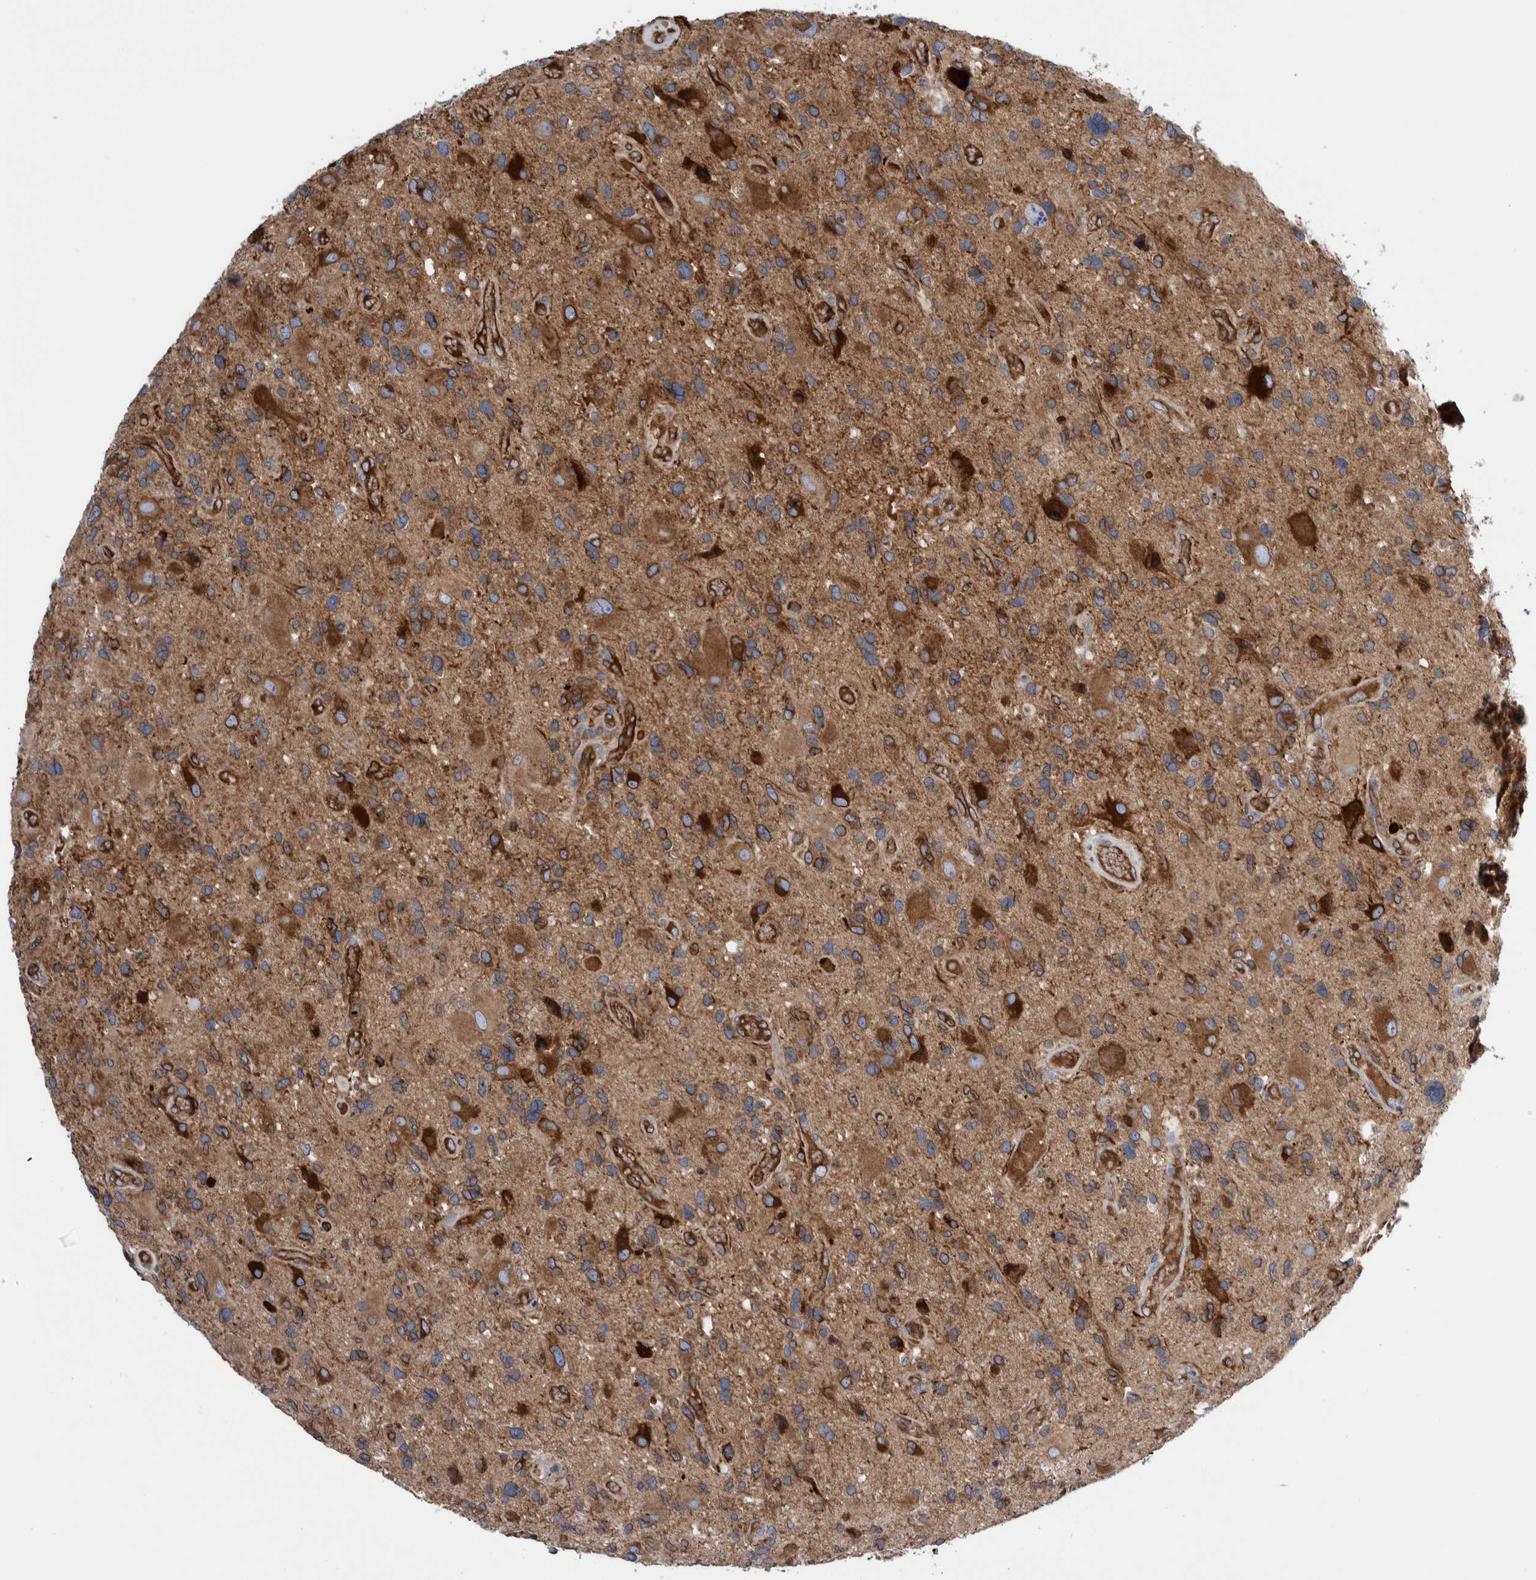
{"staining": {"intensity": "strong", "quantity": "25%-75%", "location": "cytoplasmic/membranous"}, "tissue": "glioma", "cell_type": "Tumor cells", "image_type": "cancer", "snomed": [{"axis": "morphology", "description": "Glioma, malignant, High grade"}, {"axis": "topography", "description": "Brain"}], "caption": "The image exhibits staining of malignant glioma (high-grade), revealing strong cytoplasmic/membranous protein staining (brown color) within tumor cells. The staining was performed using DAB (3,3'-diaminobenzidine) to visualize the protein expression in brown, while the nuclei were stained in blue with hematoxylin (Magnification: 20x).", "gene": "THEM6", "patient": {"sex": "male", "age": 33}}